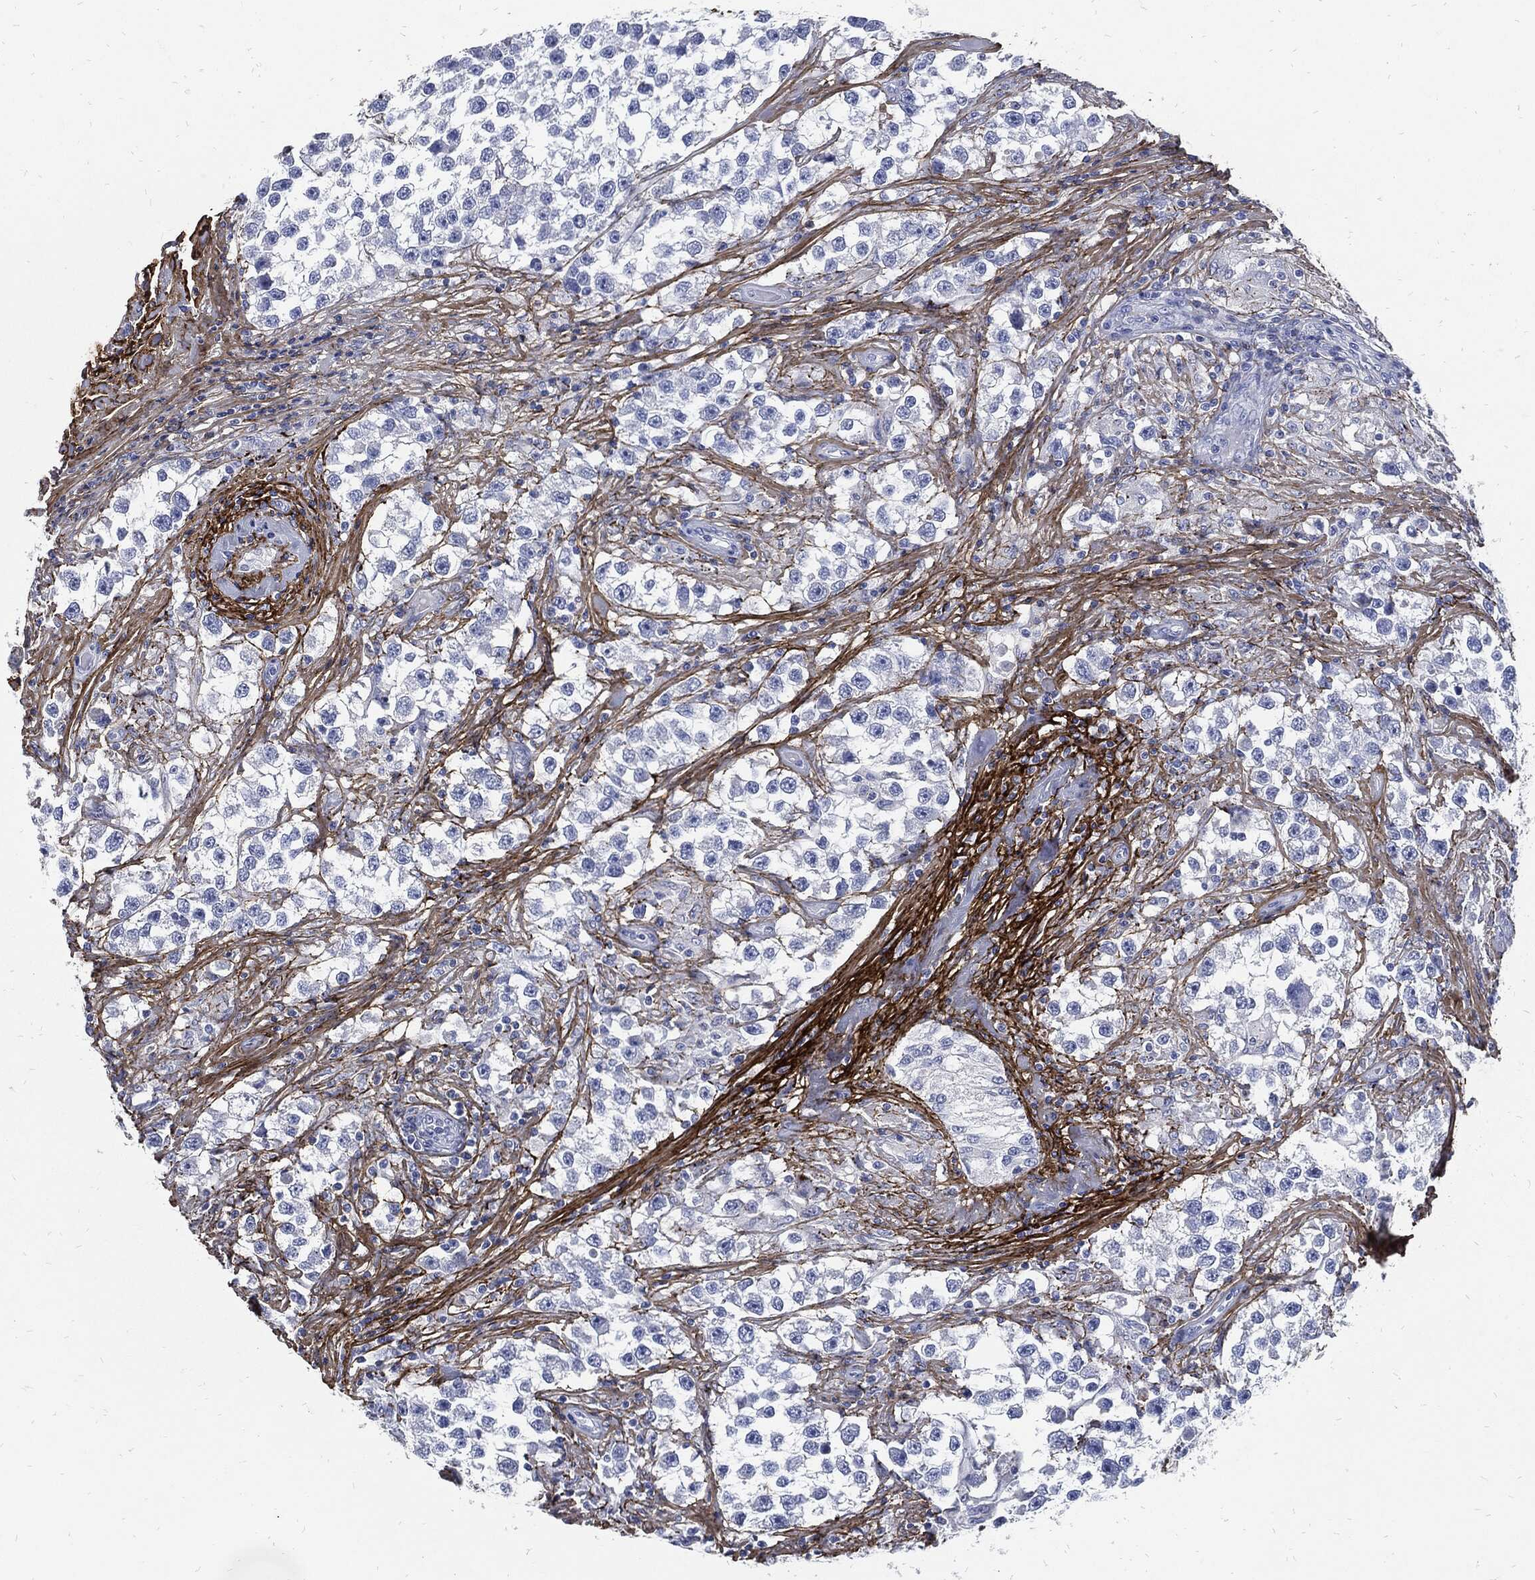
{"staining": {"intensity": "negative", "quantity": "none", "location": "none"}, "tissue": "testis cancer", "cell_type": "Tumor cells", "image_type": "cancer", "snomed": [{"axis": "morphology", "description": "Seminoma, NOS"}, {"axis": "topography", "description": "Testis"}], "caption": "This is an IHC image of testis seminoma. There is no expression in tumor cells.", "gene": "FBN1", "patient": {"sex": "male", "age": 46}}